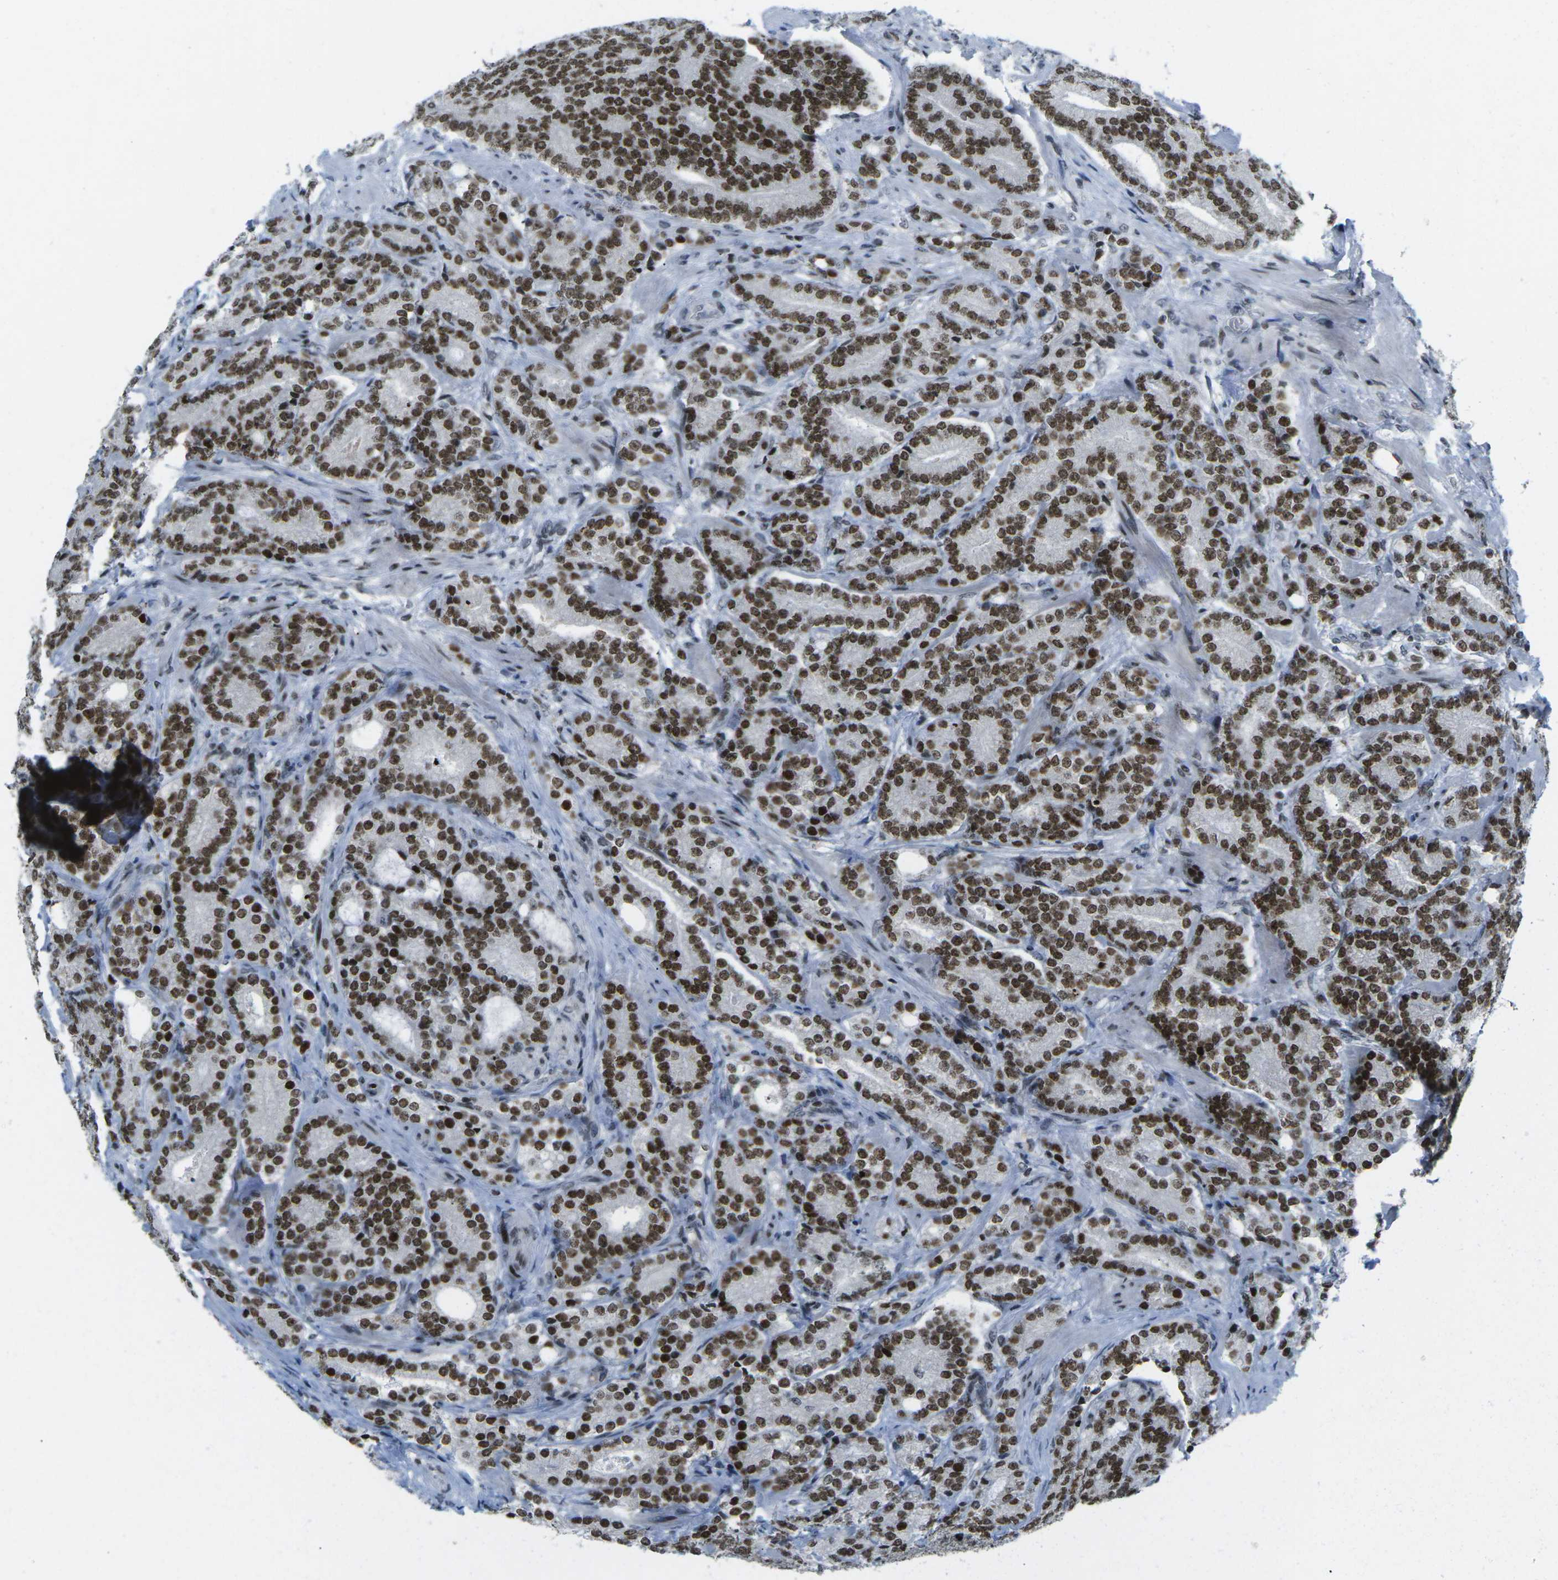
{"staining": {"intensity": "strong", "quantity": ">75%", "location": "nuclear"}, "tissue": "prostate cancer", "cell_type": "Tumor cells", "image_type": "cancer", "snomed": [{"axis": "morphology", "description": "Adenocarcinoma, High grade"}, {"axis": "topography", "description": "Prostate"}], "caption": "Human prostate cancer (high-grade adenocarcinoma) stained with a brown dye shows strong nuclear positive expression in approximately >75% of tumor cells.", "gene": "EME1", "patient": {"sex": "male", "age": 61}}